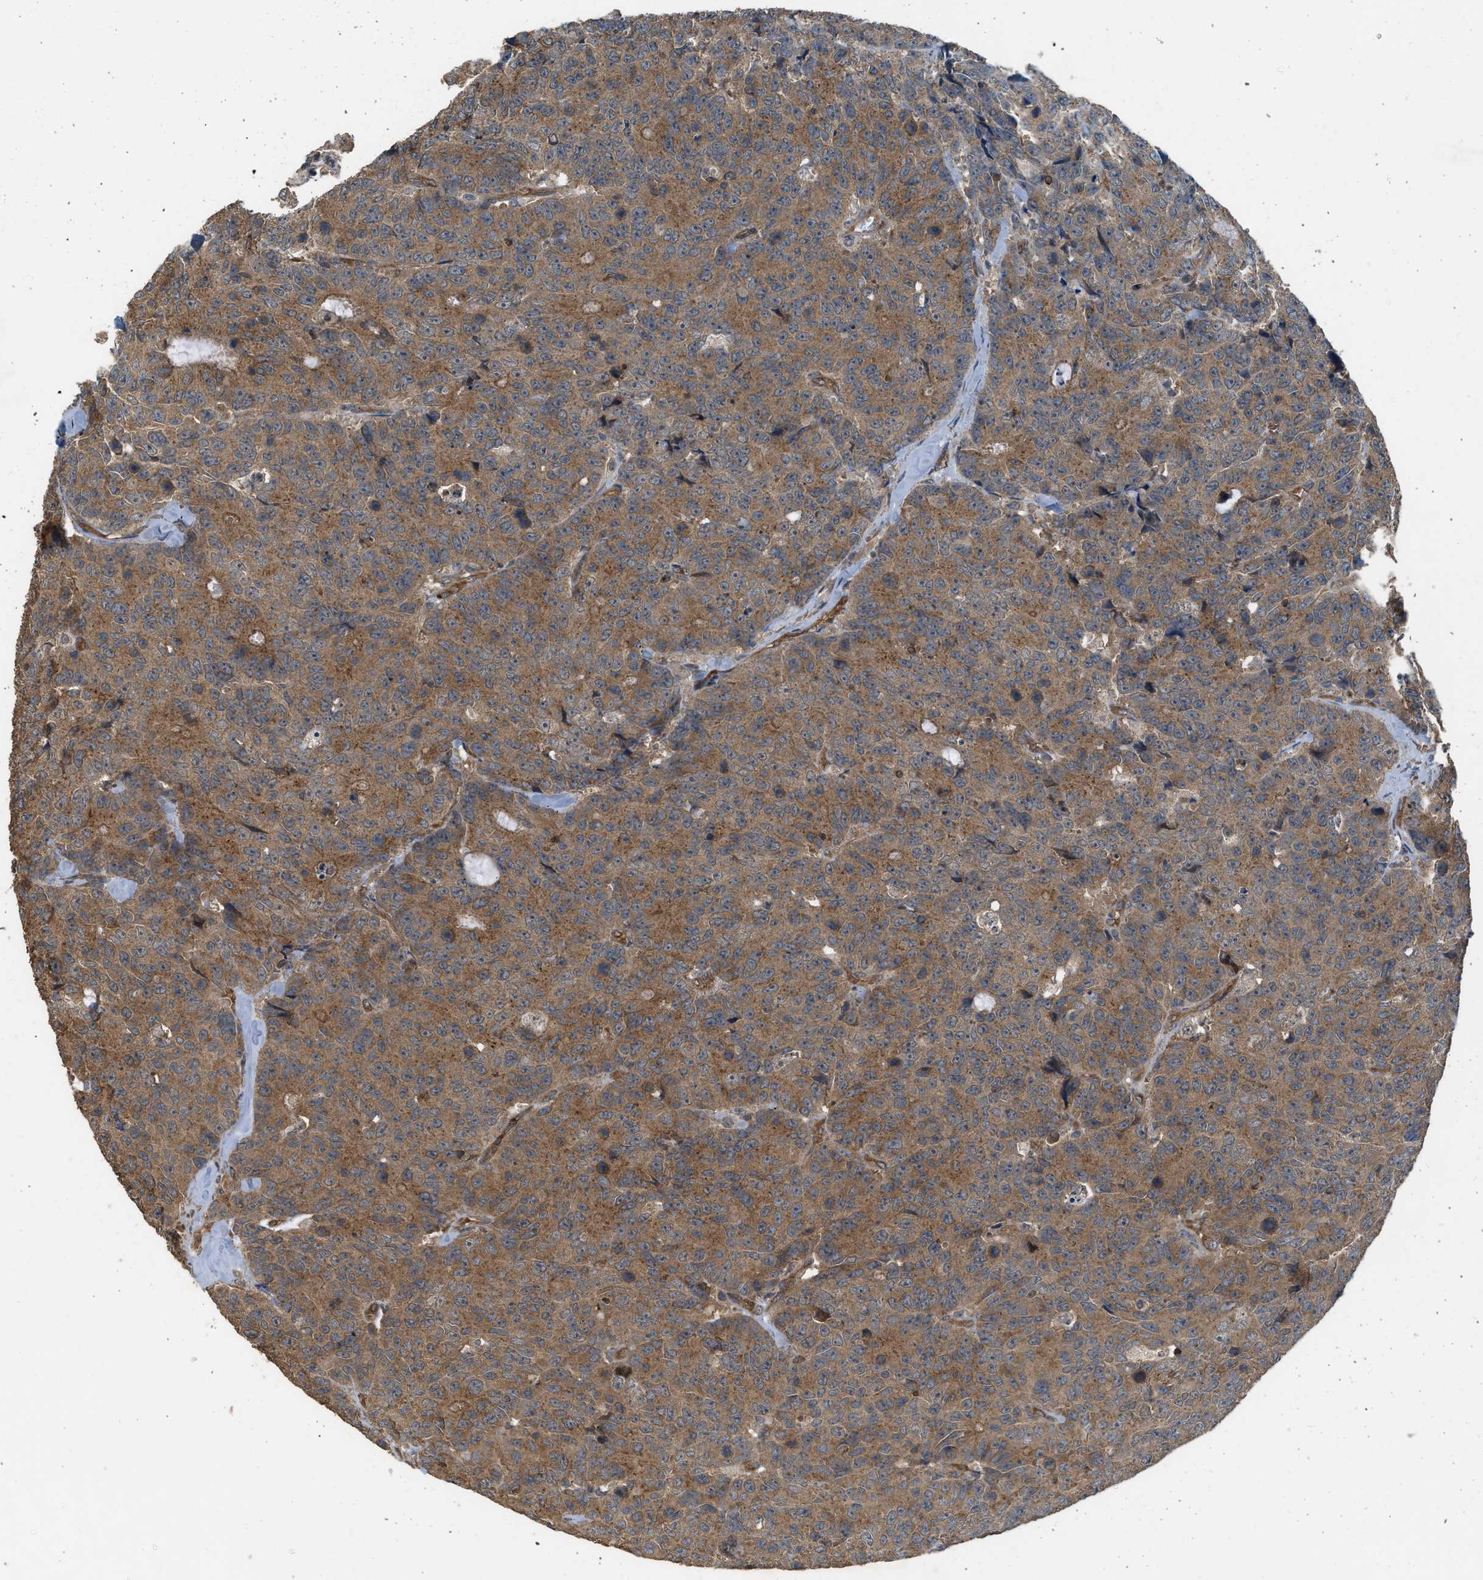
{"staining": {"intensity": "moderate", "quantity": ">75%", "location": "cytoplasmic/membranous"}, "tissue": "colorectal cancer", "cell_type": "Tumor cells", "image_type": "cancer", "snomed": [{"axis": "morphology", "description": "Adenocarcinoma, NOS"}, {"axis": "topography", "description": "Colon"}], "caption": "Brown immunohistochemical staining in colorectal adenocarcinoma reveals moderate cytoplasmic/membranous staining in about >75% of tumor cells.", "gene": "HIP1R", "patient": {"sex": "female", "age": 86}}